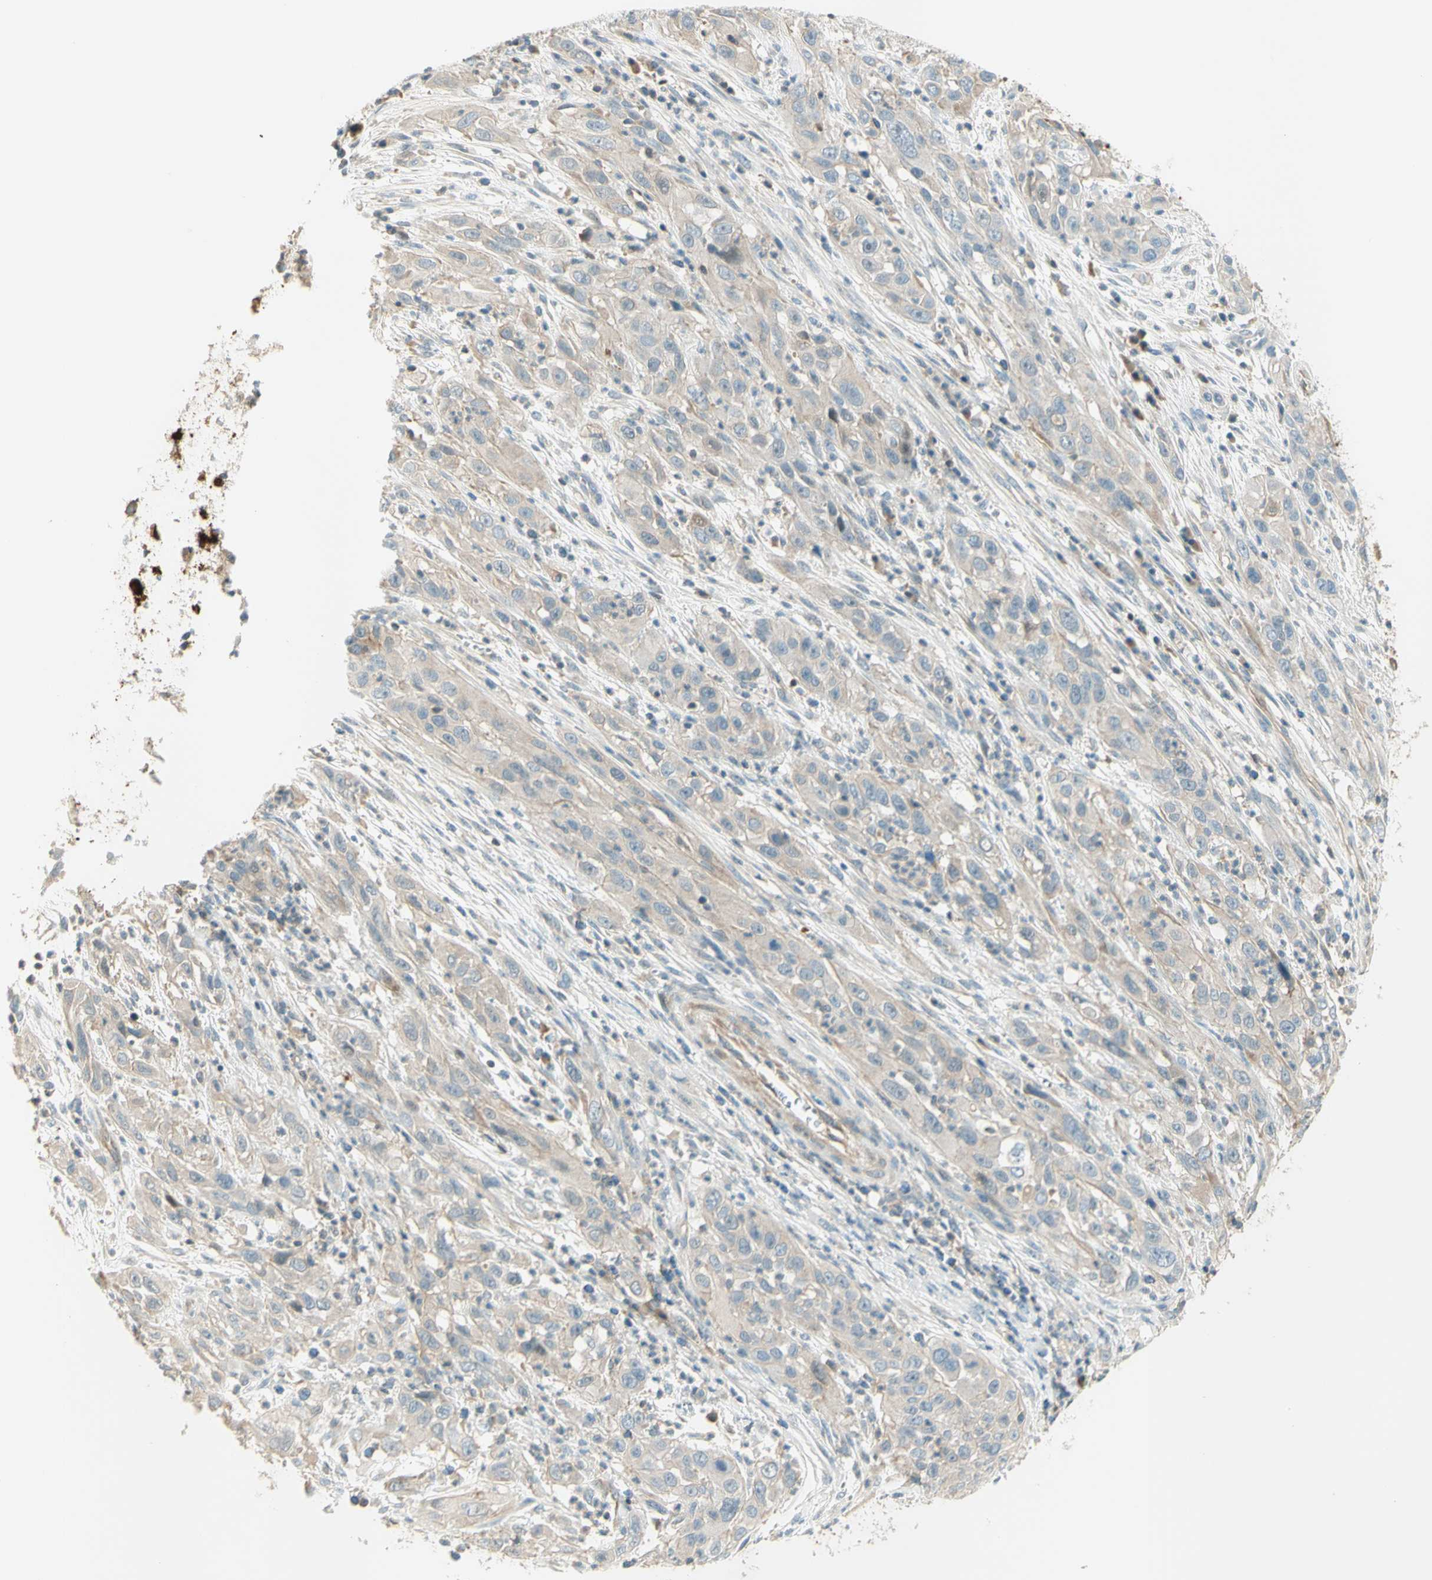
{"staining": {"intensity": "weak", "quantity": ">75%", "location": "cytoplasmic/membranous"}, "tissue": "cervical cancer", "cell_type": "Tumor cells", "image_type": "cancer", "snomed": [{"axis": "morphology", "description": "Squamous cell carcinoma, NOS"}, {"axis": "topography", "description": "Cervix"}], "caption": "A micrograph of human squamous cell carcinoma (cervical) stained for a protein reveals weak cytoplasmic/membranous brown staining in tumor cells. (Brightfield microscopy of DAB IHC at high magnification).", "gene": "PROM1", "patient": {"sex": "female", "age": 32}}